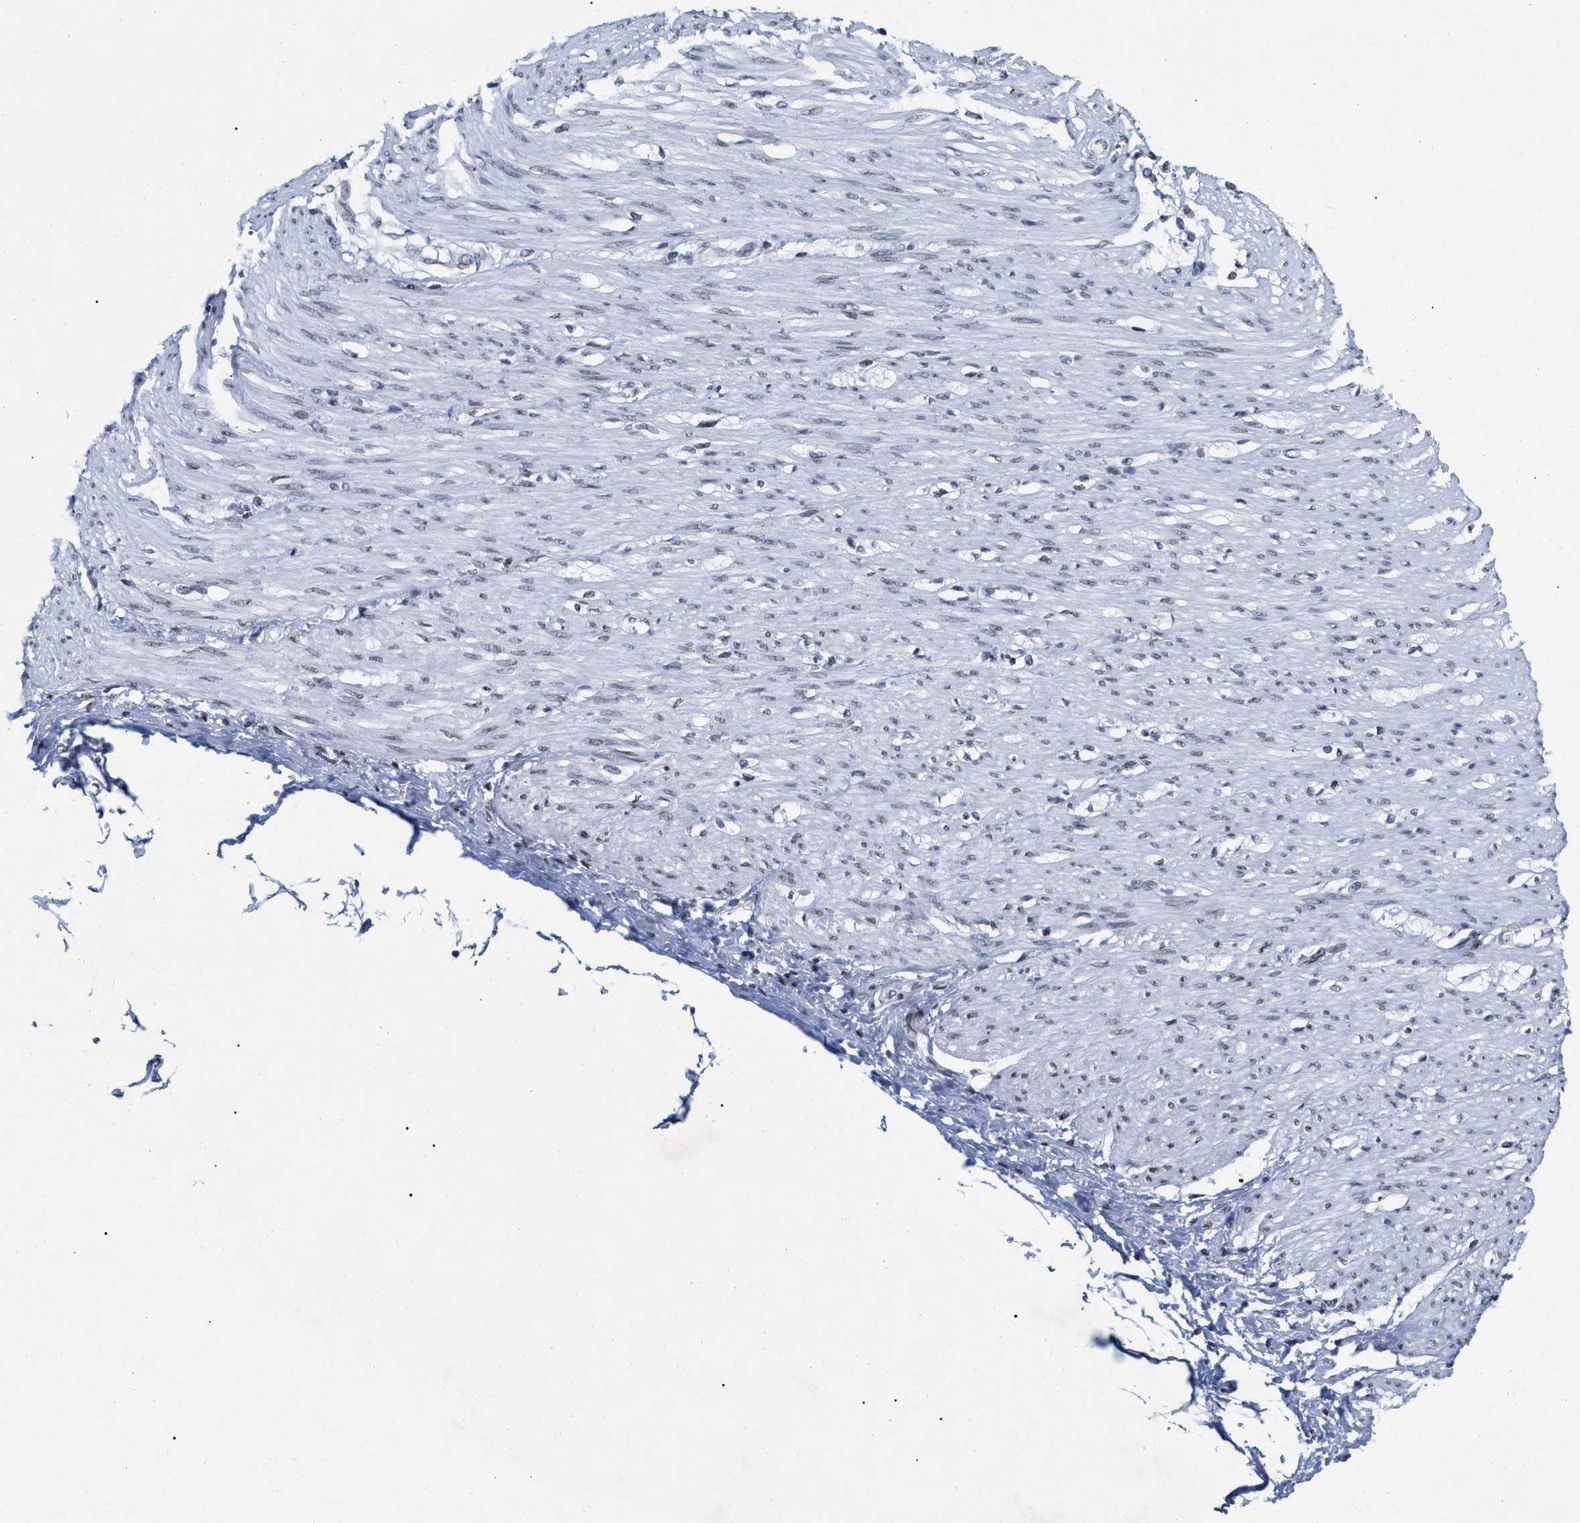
{"staining": {"intensity": "negative", "quantity": "none", "location": "none"}, "tissue": "adipose tissue", "cell_type": "Adipocytes", "image_type": "normal", "snomed": [{"axis": "morphology", "description": "Normal tissue, NOS"}, {"axis": "morphology", "description": "Adenocarcinoma, NOS"}, {"axis": "topography", "description": "Colon"}, {"axis": "topography", "description": "Peripheral nerve tissue"}], "caption": "The histopathology image reveals no staining of adipocytes in benign adipose tissue. (DAB IHC visualized using brightfield microscopy, high magnification).", "gene": "TPR", "patient": {"sex": "male", "age": 14}}